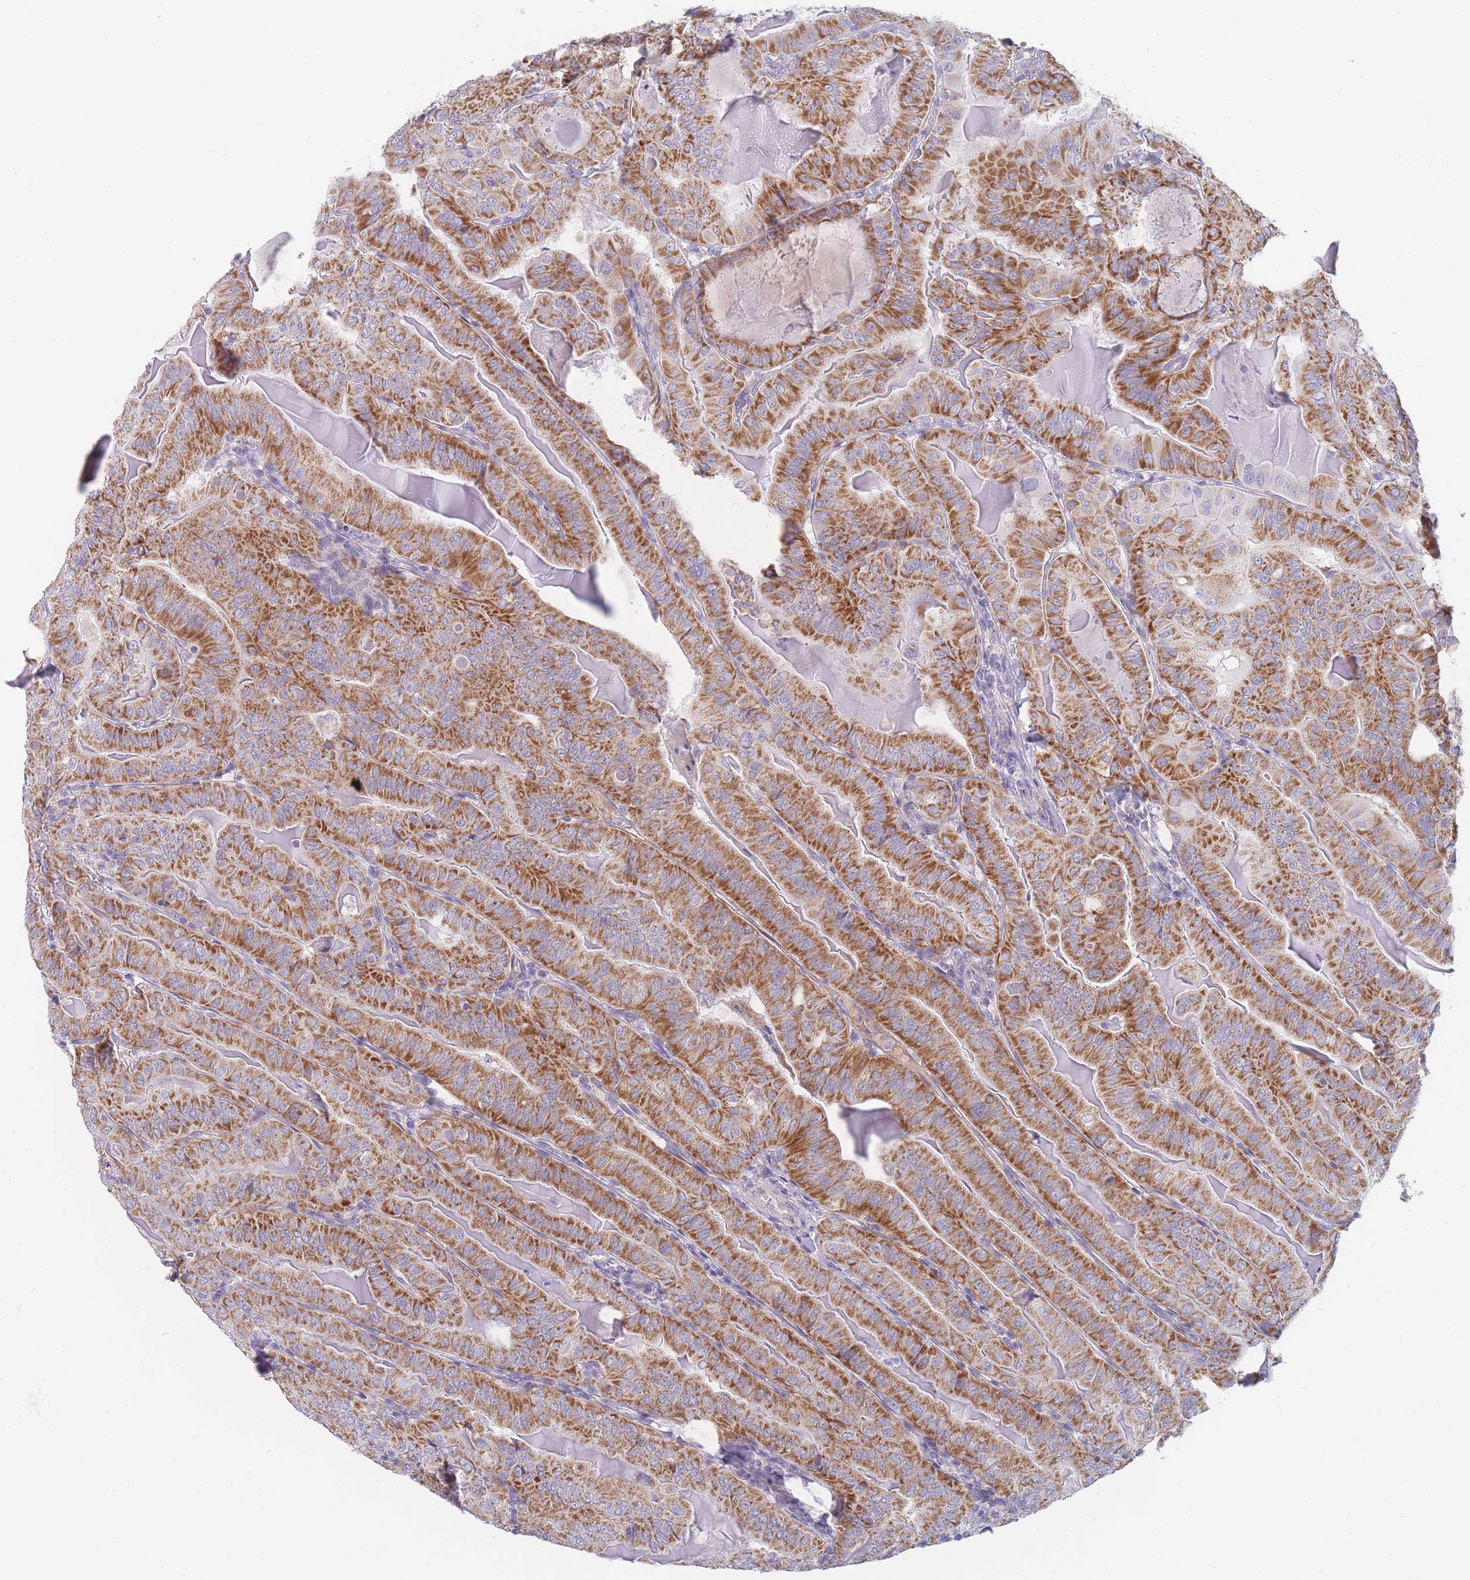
{"staining": {"intensity": "strong", "quantity": ">75%", "location": "cytoplasmic/membranous"}, "tissue": "thyroid cancer", "cell_type": "Tumor cells", "image_type": "cancer", "snomed": [{"axis": "morphology", "description": "Papillary adenocarcinoma, NOS"}, {"axis": "topography", "description": "Thyroid gland"}], "caption": "Strong cytoplasmic/membranous protein positivity is appreciated in about >75% of tumor cells in papillary adenocarcinoma (thyroid).", "gene": "MRPS14", "patient": {"sex": "female", "age": 68}}